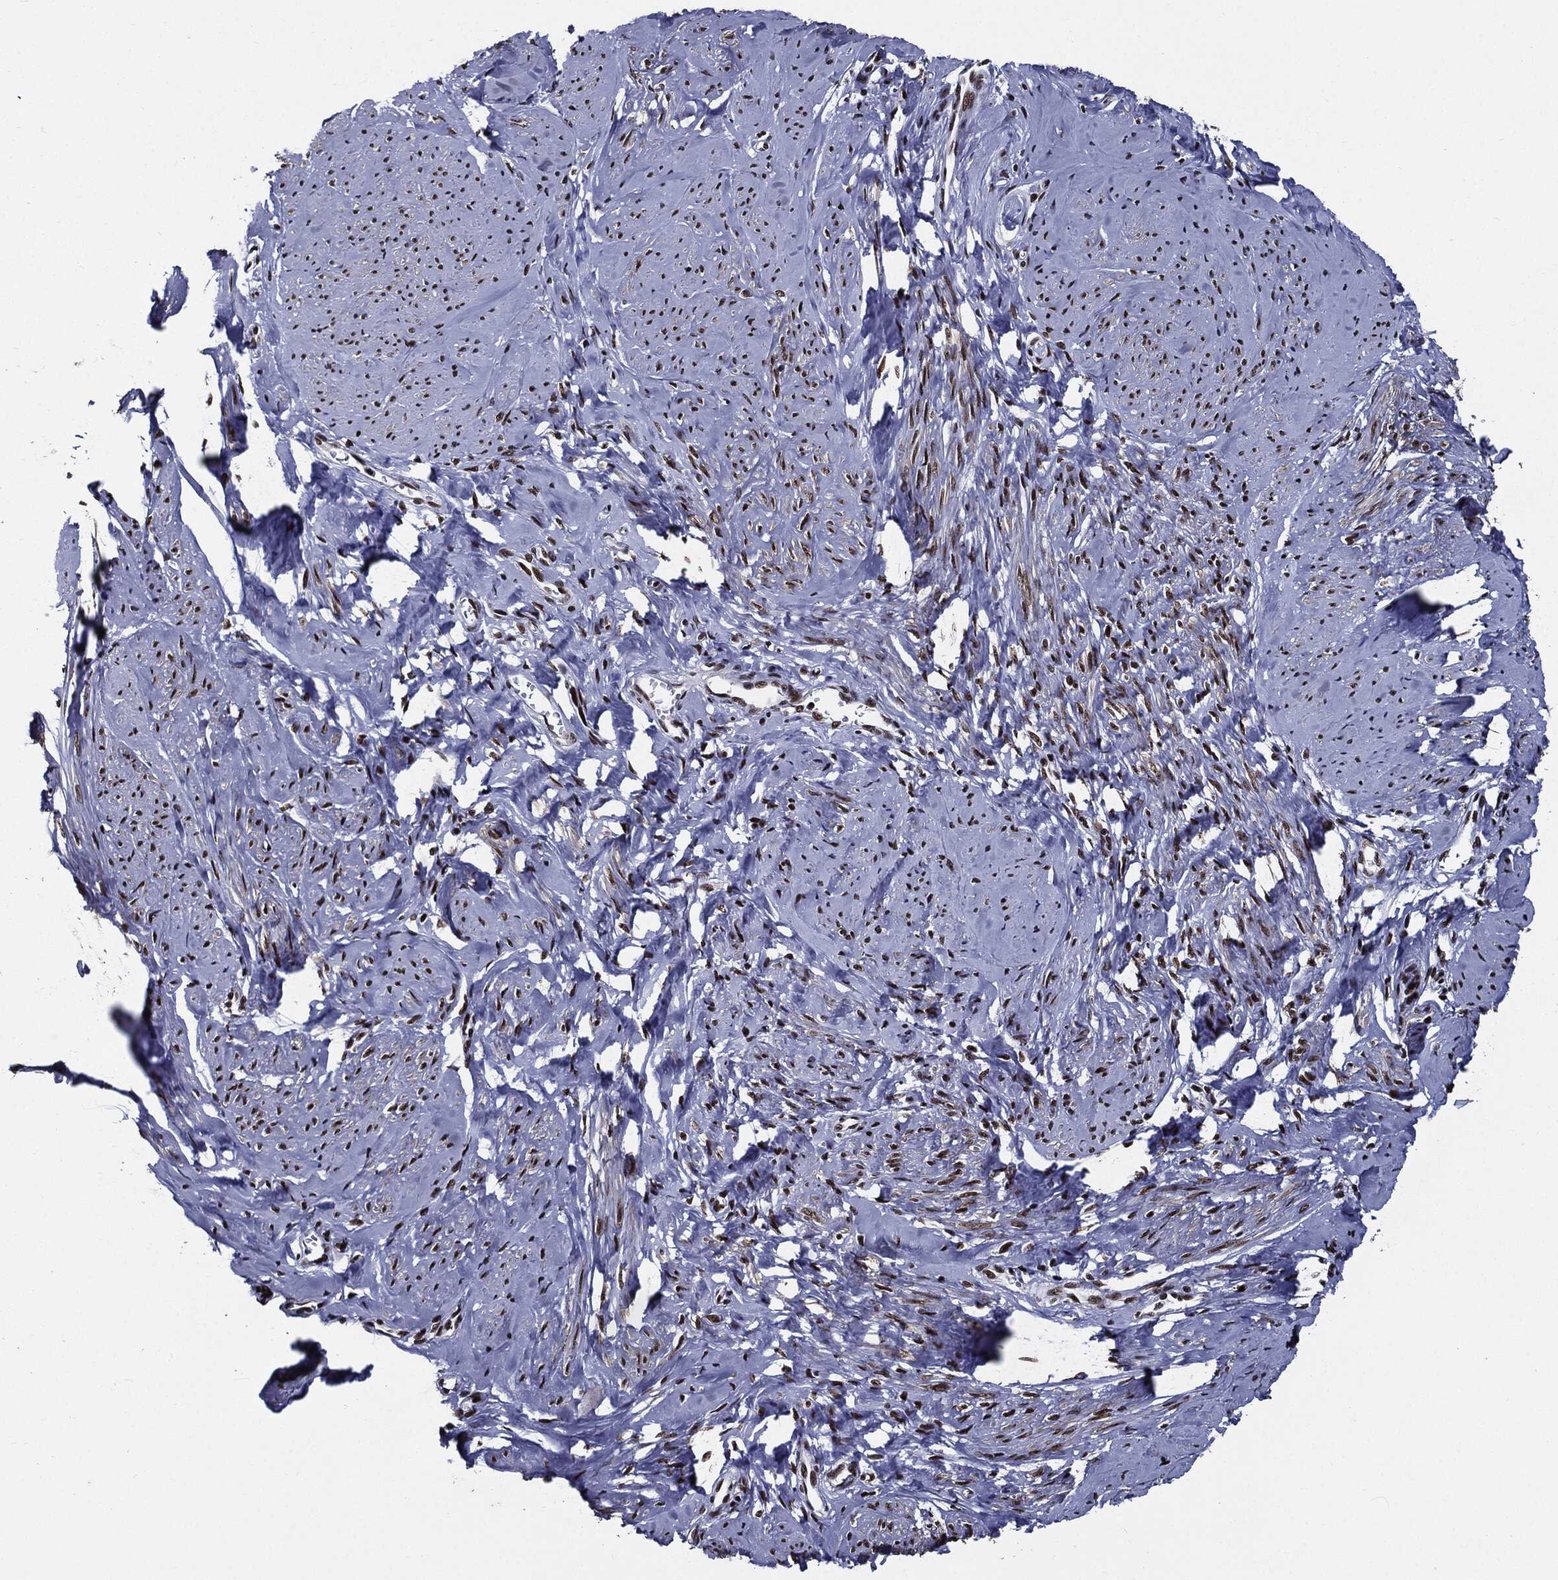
{"staining": {"intensity": "moderate", "quantity": "25%-75%", "location": "nuclear"}, "tissue": "smooth muscle", "cell_type": "Smooth muscle cells", "image_type": "normal", "snomed": [{"axis": "morphology", "description": "Normal tissue, NOS"}, {"axis": "topography", "description": "Smooth muscle"}], "caption": "A photomicrograph of smooth muscle stained for a protein displays moderate nuclear brown staining in smooth muscle cells. (Brightfield microscopy of DAB IHC at high magnification).", "gene": "ZFP91", "patient": {"sex": "female", "age": 48}}